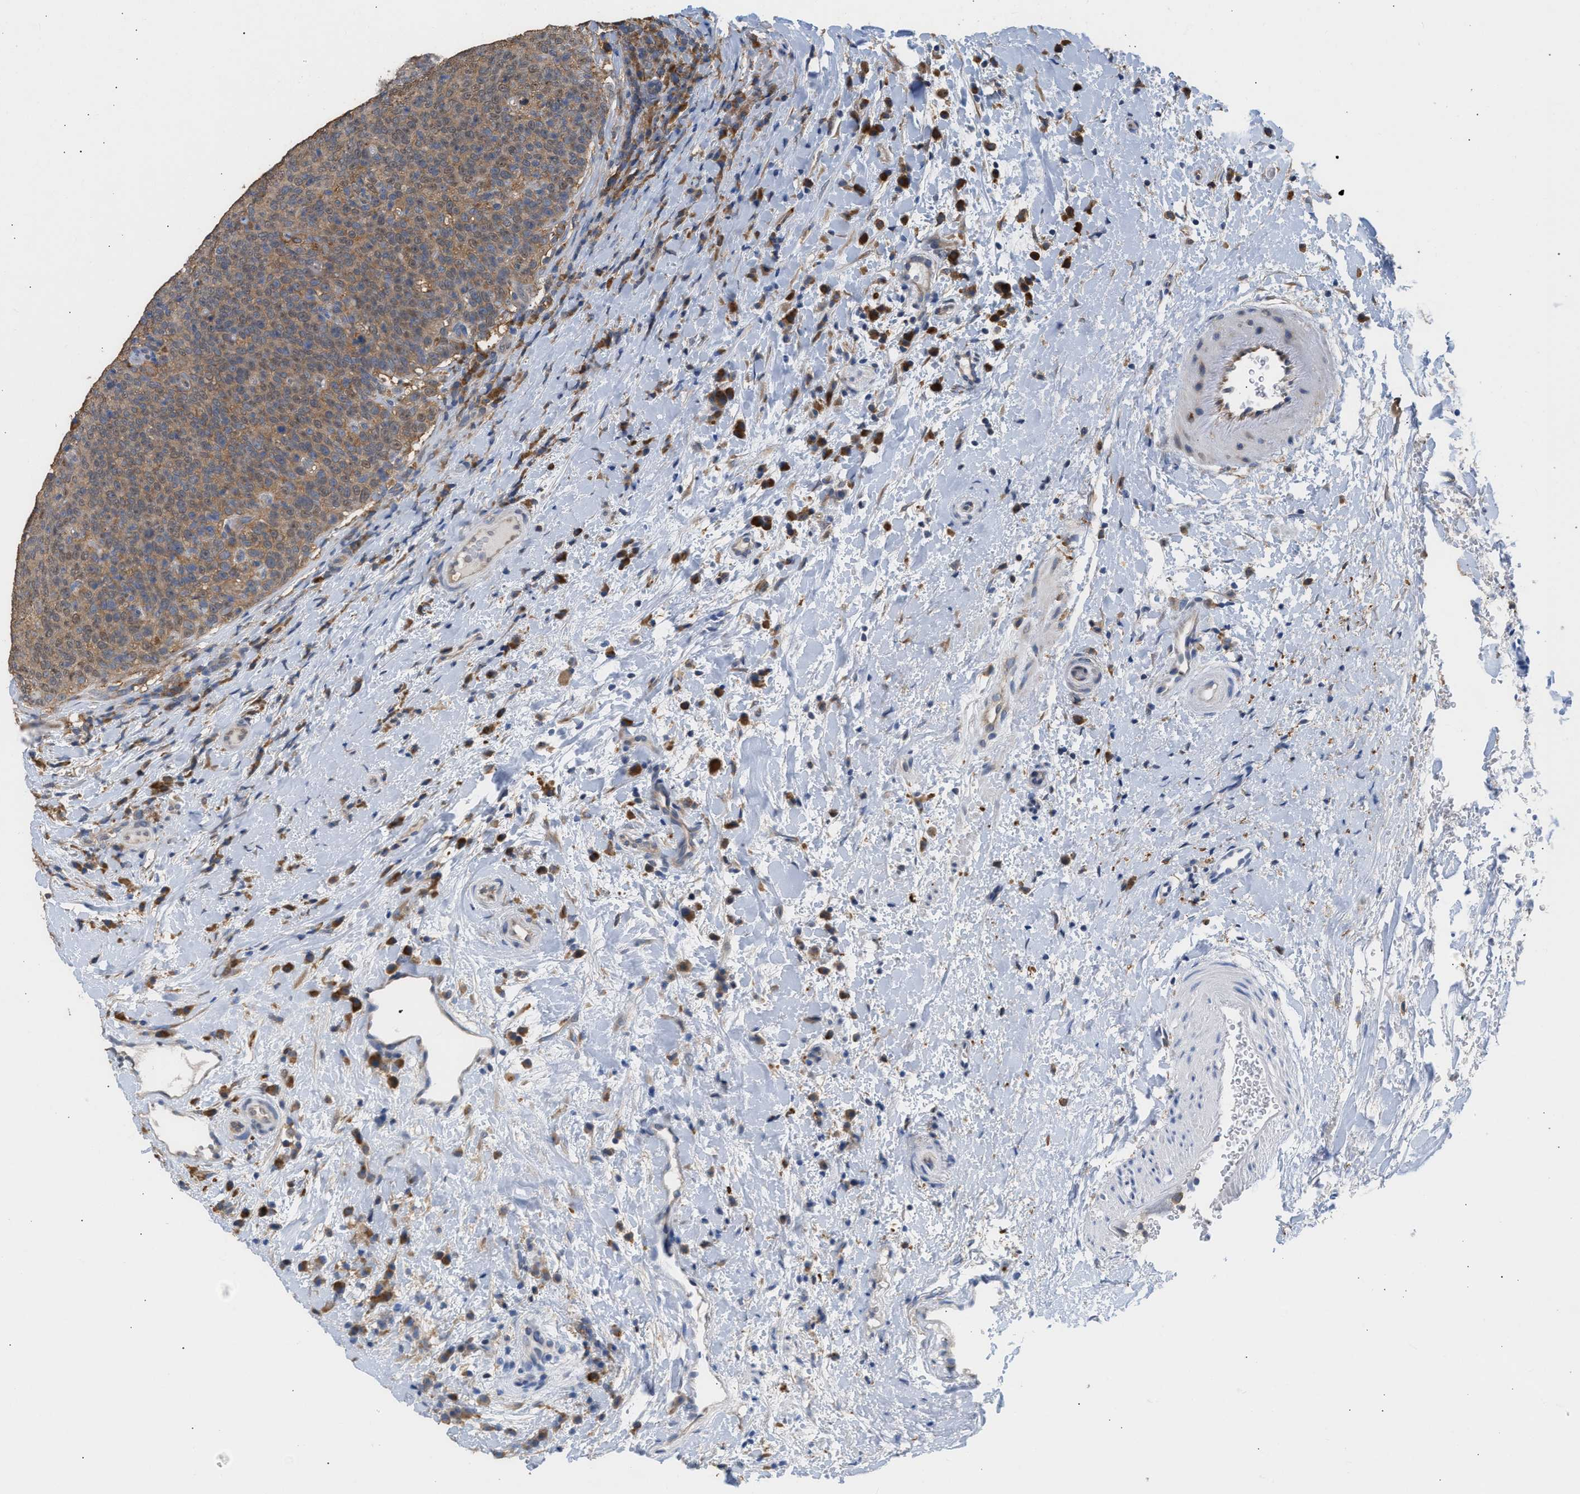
{"staining": {"intensity": "moderate", "quantity": ">75%", "location": "cytoplasmic/membranous,nuclear"}, "tissue": "head and neck cancer", "cell_type": "Tumor cells", "image_type": "cancer", "snomed": [{"axis": "morphology", "description": "Squamous cell carcinoma, NOS"}, {"axis": "morphology", "description": "Squamous cell carcinoma, metastatic, NOS"}, {"axis": "topography", "description": "Lymph node"}, {"axis": "topography", "description": "Head-Neck"}], "caption": "Immunohistochemistry image of neoplastic tissue: human squamous cell carcinoma (head and neck) stained using immunohistochemistry displays medium levels of moderate protein expression localized specifically in the cytoplasmic/membranous and nuclear of tumor cells, appearing as a cytoplasmic/membranous and nuclear brown color.", "gene": "GCN1", "patient": {"sex": "male", "age": 62}}